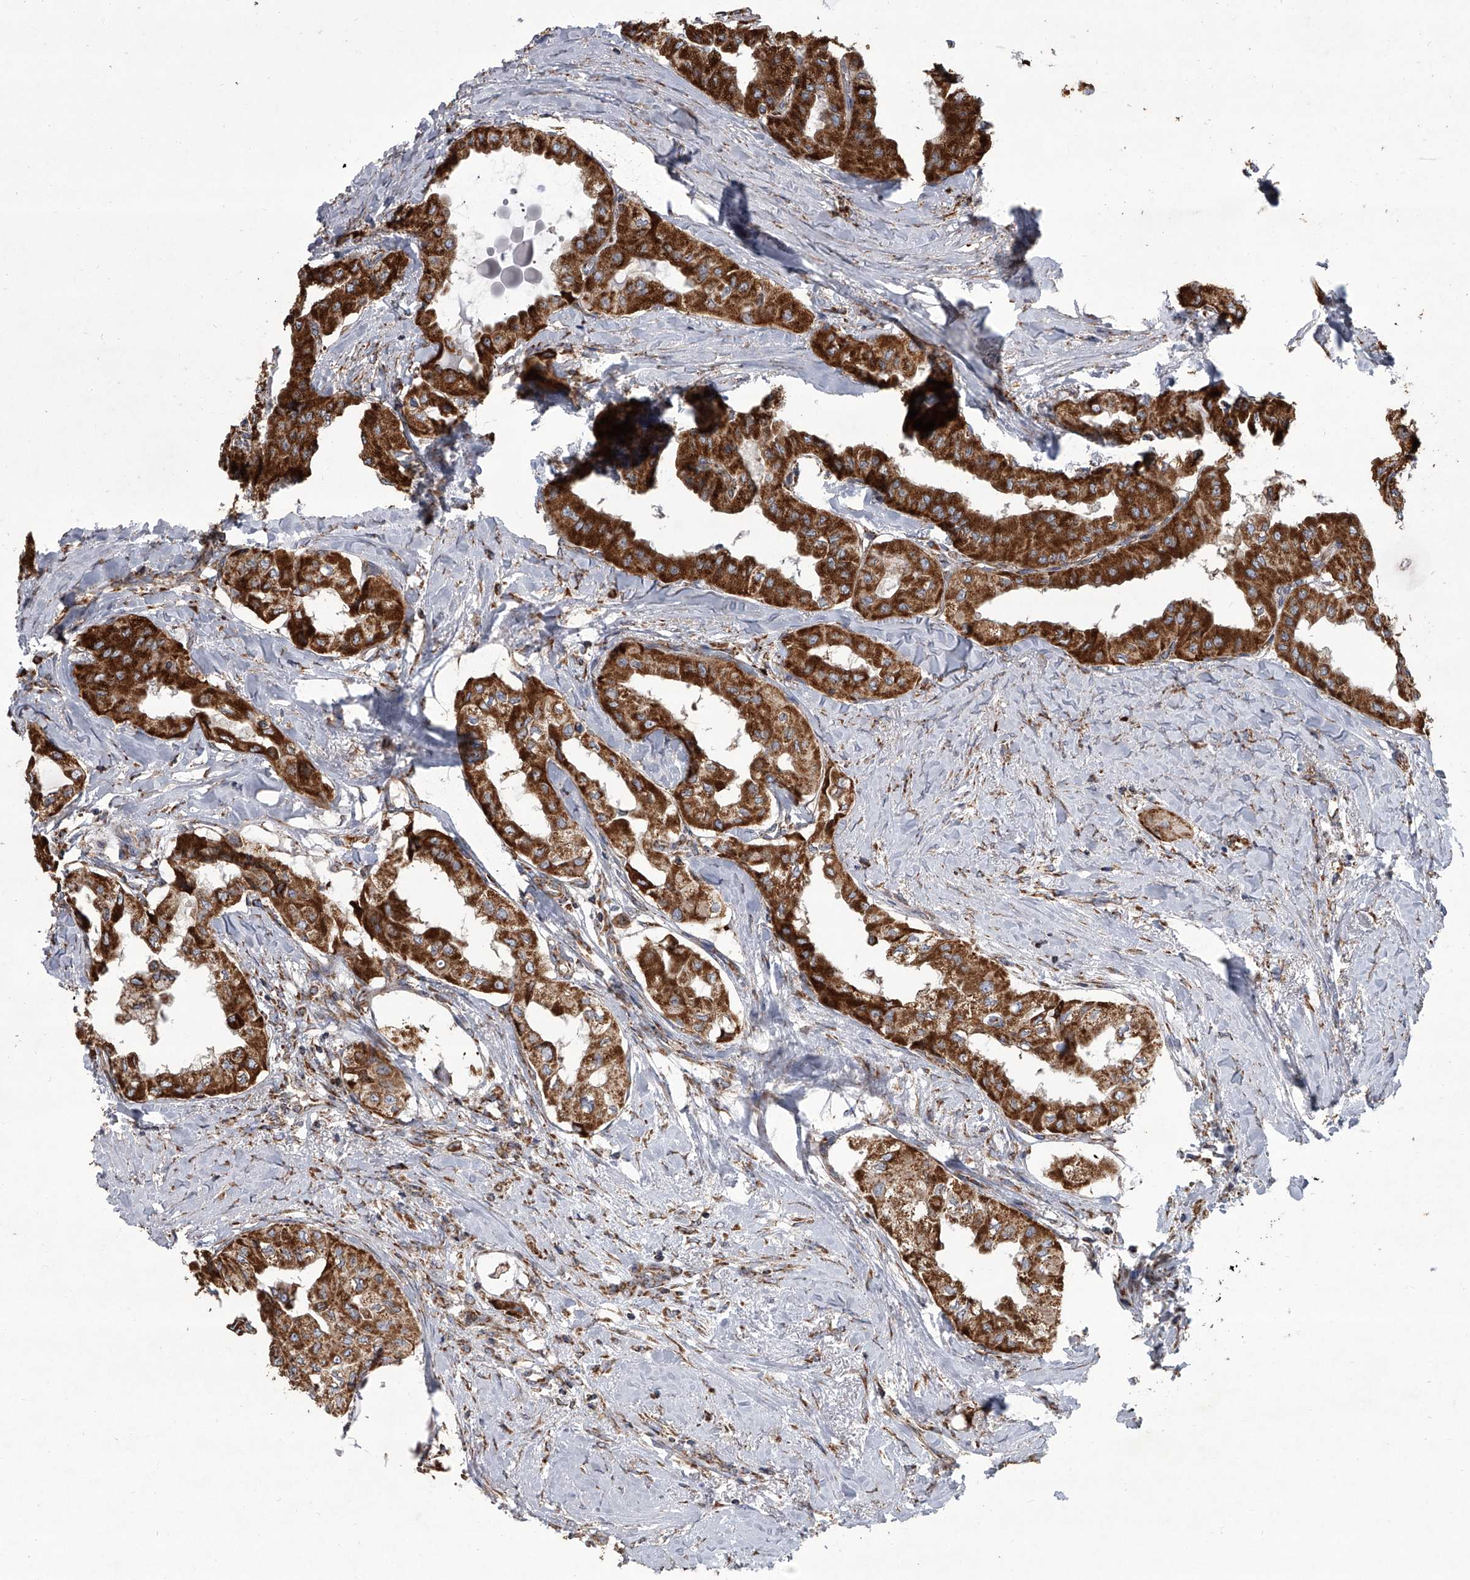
{"staining": {"intensity": "strong", "quantity": ">75%", "location": "cytoplasmic/membranous"}, "tissue": "thyroid cancer", "cell_type": "Tumor cells", "image_type": "cancer", "snomed": [{"axis": "morphology", "description": "Papillary adenocarcinoma, NOS"}, {"axis": "topography", "description": "Thyroid gland"}], "caption": "Approximately >75% of tumor cells in human papillary adenocarcinoma (thyroid) display strong cytoplasmic/membranous protein expression as visualized by brown immunohistochemical staining.", "gene": "ZC3H15", "patient": {"sex": "female", "age": 59}}